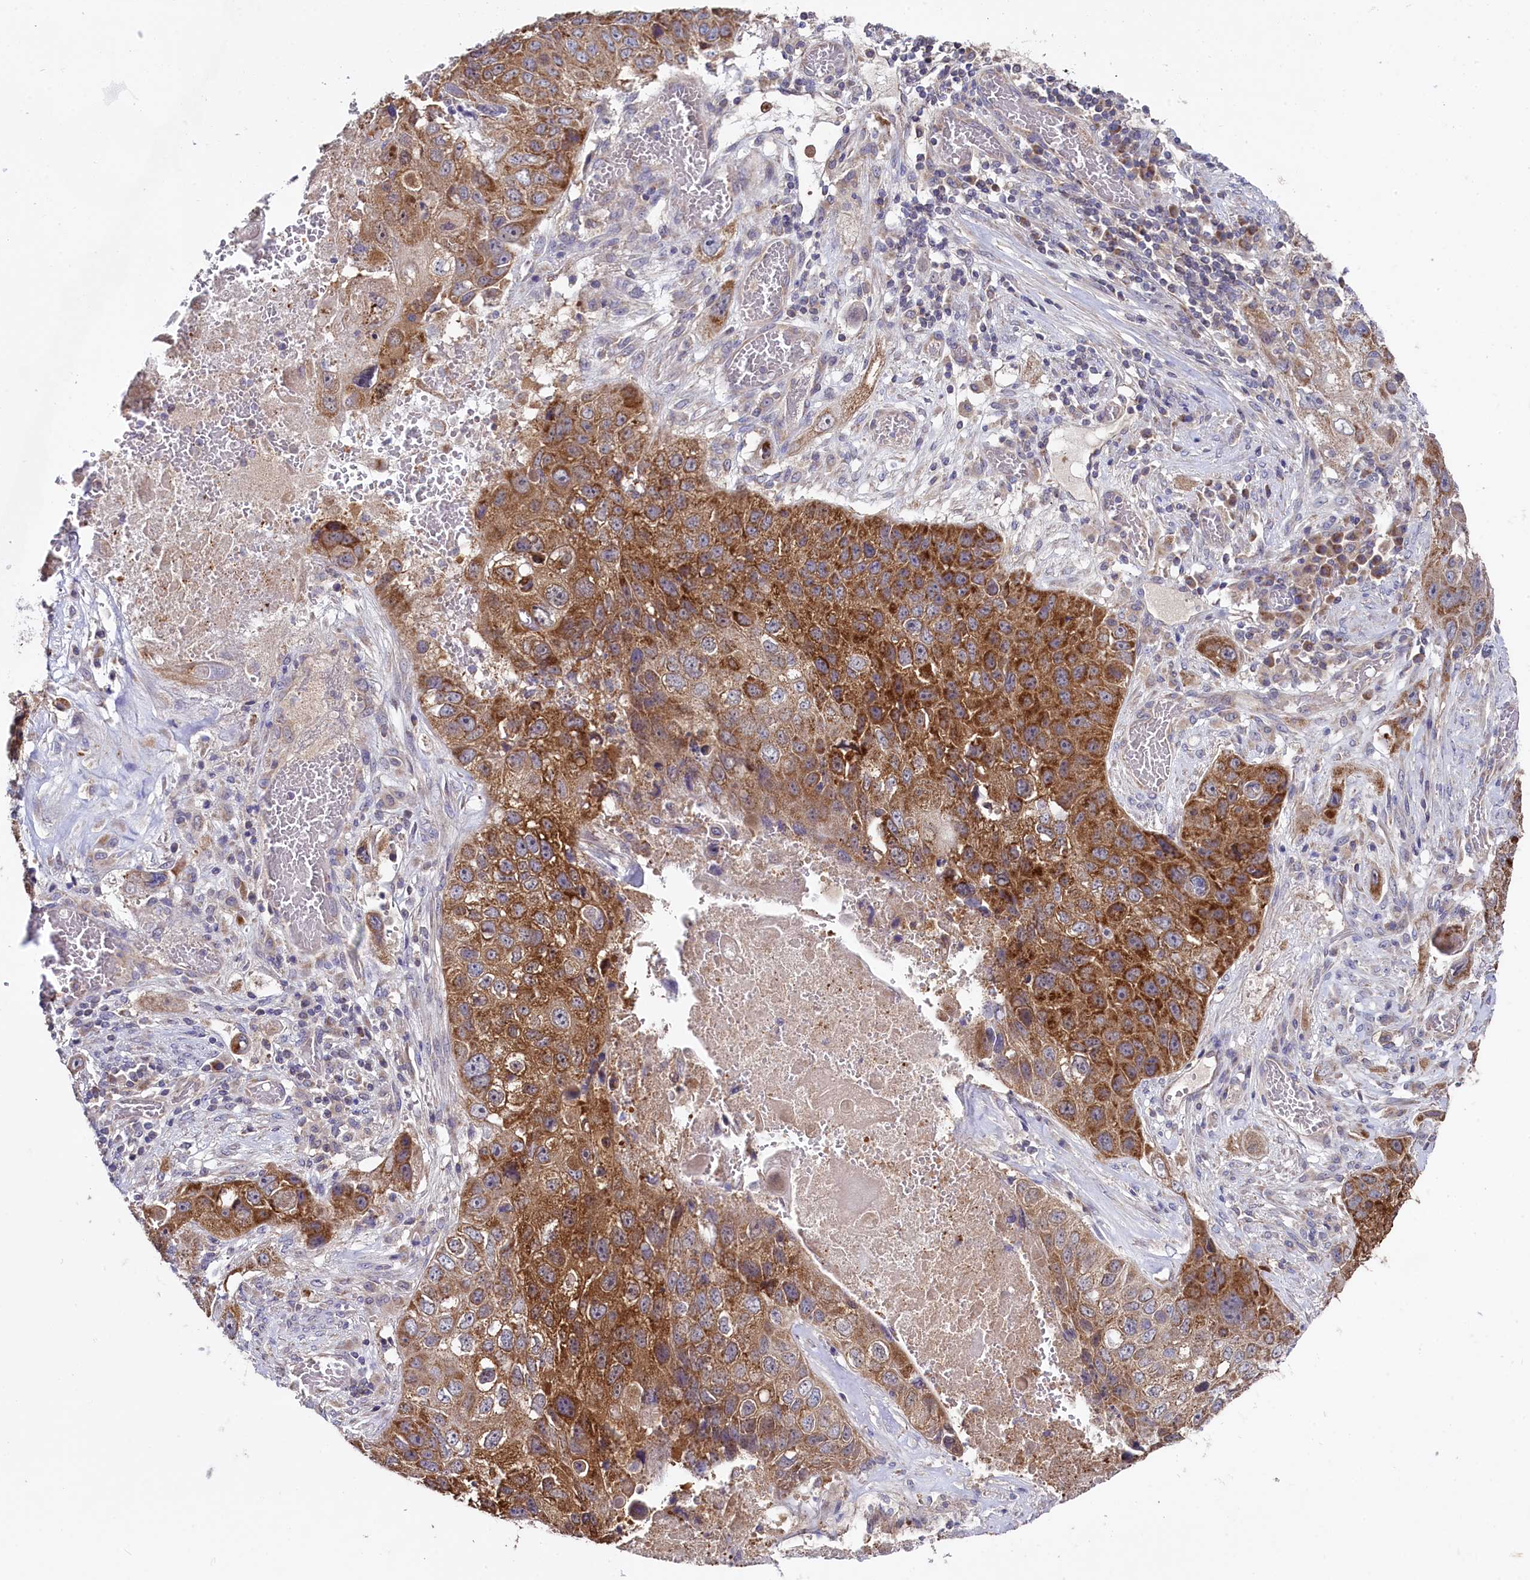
{"staining": {"intensity": "strong", "quantity": ">75%", "location": "cytoplasmic/membranous"}, "tissue": "lung cancer", "cell_type": "Tumor cells", "image_type": "cancer", "snomed": [{"axis": "morphology", "description": "Squamous cell carcinoma, NOS"}, {"axis": "topography", "description": "Lung"}], "caption": "Immunohistochemical staining of human squamous cell carcinoma (lung) shows high levels of strong cytoplasmic/membranous protein staining in approximately >75% of tumor cells.", "gene": "MRPL57", "patient": {"sex": "male", "age": 61}}